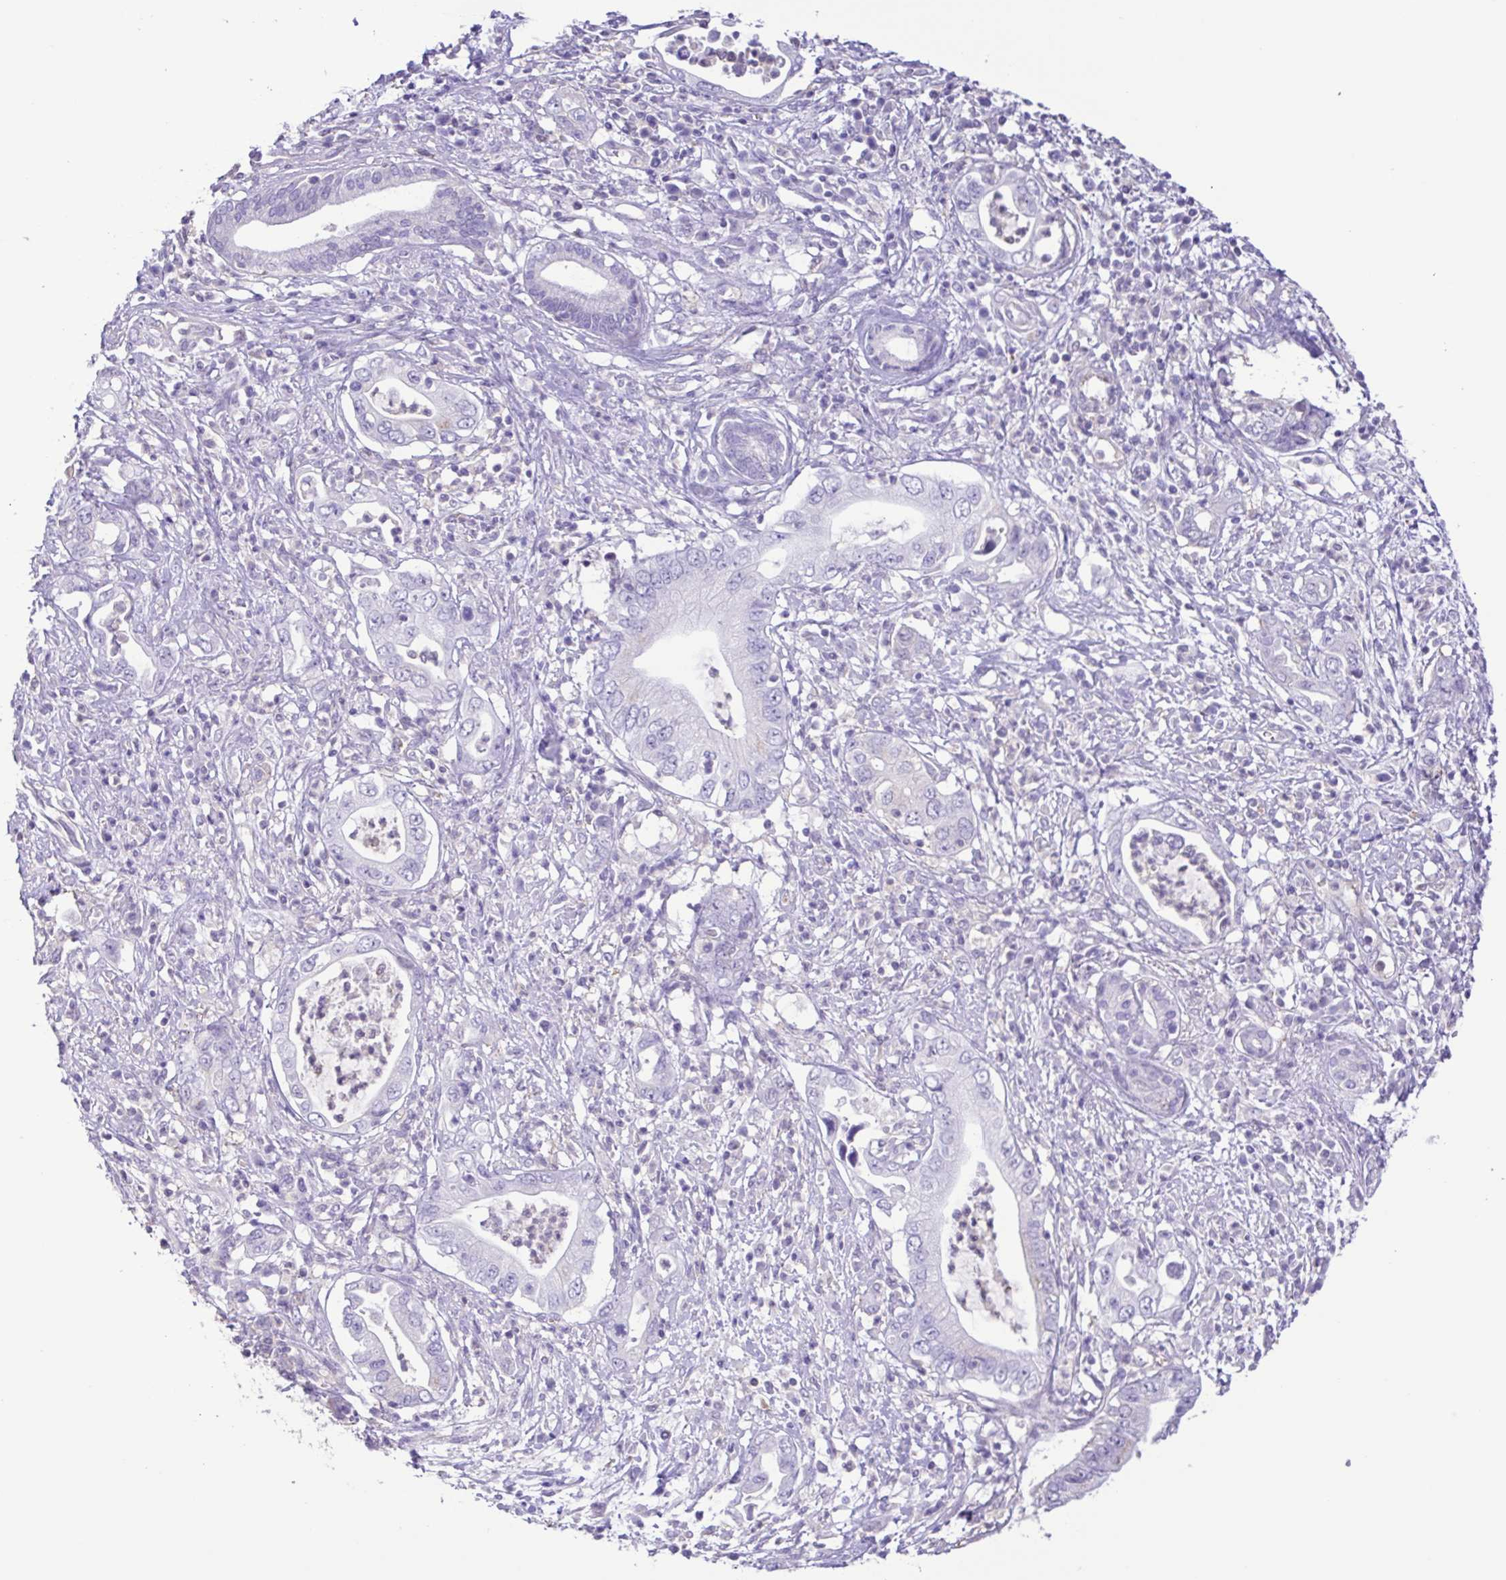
{"staining": {"intensity": "negative", "quantity": "none", "location": "none"}, "tissue": "pancreatic cancer", "cell_type": "Tumor cells", "image_type": "cancer", "snomed": [{"axis": "morphology", "description": "Adenocarcinoma, NOS"}, {"axis": "topography", "description": "Pancreas"}], "caption": "Immunohistochemistry micrograph of adenocarcinoma (pancreatic) stained for a protein (brown), which exhibits no expression in tumor cells.", "gene": "CYP17A1", "patient": {"sex": "female", "age": 72}}